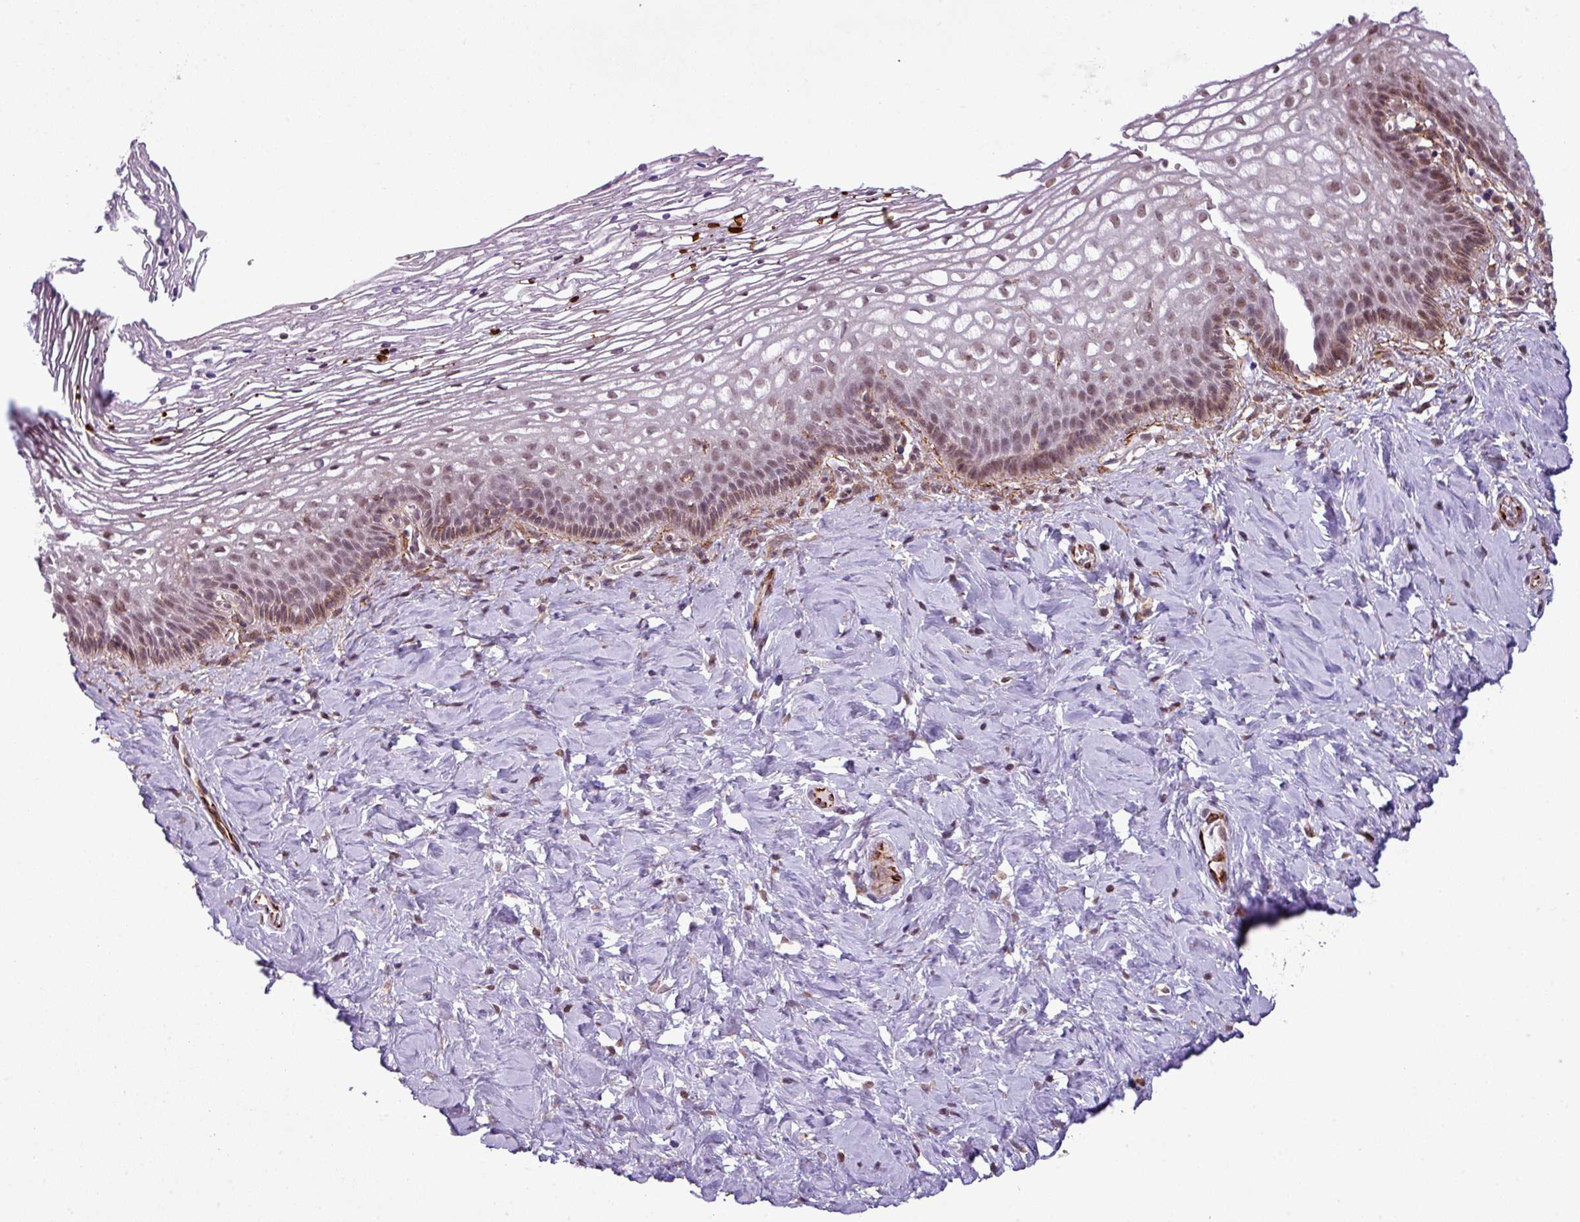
{"staining": {"intensity": "moderate", "quantity": "25%-75%", "location": "cytoplasmic/membranous"}, "tissue": "cervix", "cell_type": "Glandular cells", "image_type": "normal", "snomed": [{"axis": "morphology", "description": "Normal tissue, NOS"}, {"axis": "topography", "description": "Cervix"}], "caption": "The immunohistochemical stain highlights moderate cytoplasmic/membranous positivity in glandular cells of unremarkable cervix. Nuclei are stained in blue.", "gene": "ZC2HC1C", "patient": {"sex": "female", "age": 36}}